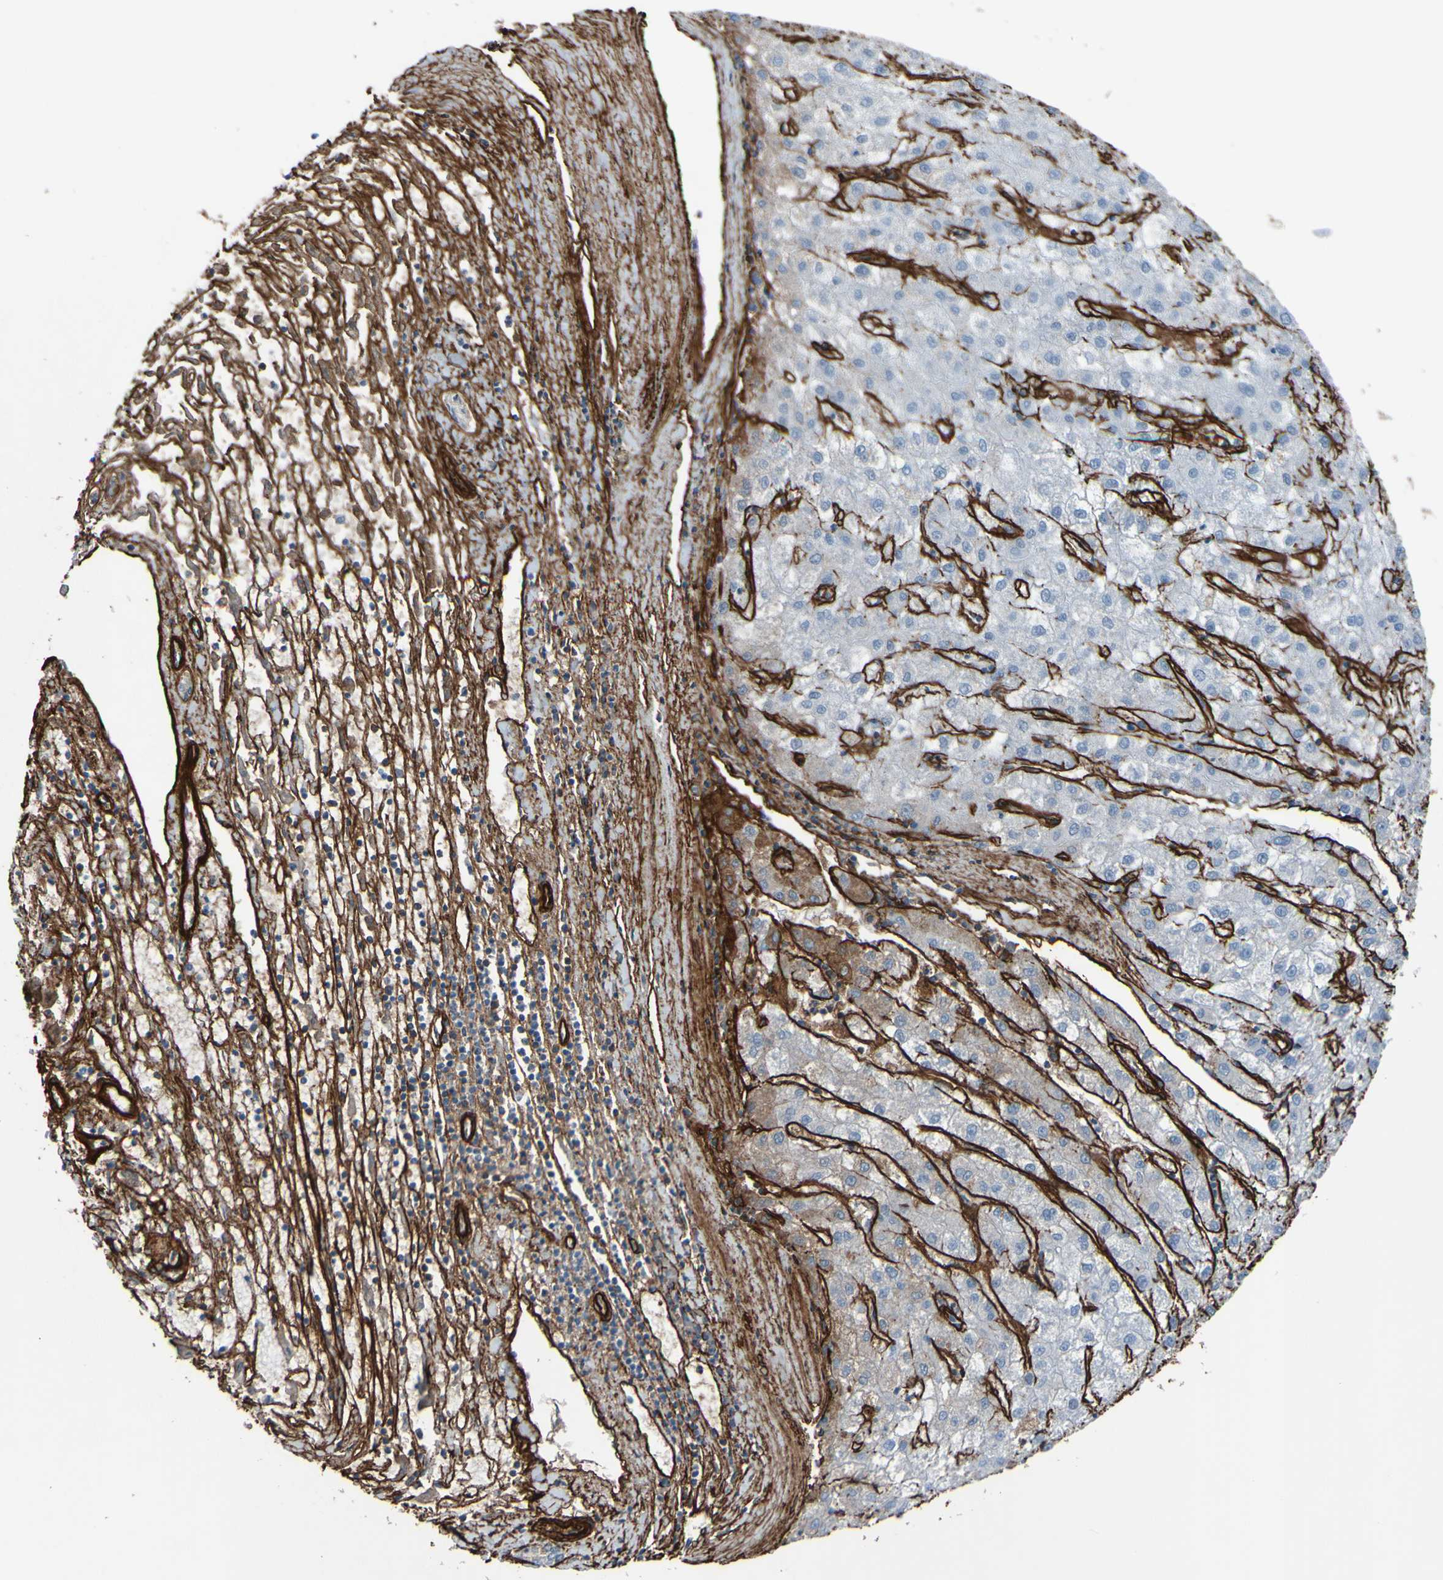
{"staining": {"intensity": "negative", "quantity": "none", "location": "none"}, "tissue": "liver cancer", "cell_type": "Tumor cells", "image_type": "cancer", "snomed": [{"axis": "morphology", "description": "Carcinoma, Hepatocellular, NOS"}, {"axis": "topography", "description": "Liver"}], "caption": "An immunohistochemistry micrograph of liver cancer (hepatocellular carcinoma) is shown. There is no staining in tumor cells of liver cancer (hepatocellular carcinoma). (IHC, brightfield microscopy, high magnification).", "gene": "COL4A2", "patient": {"sex": "male", "age": 72}}